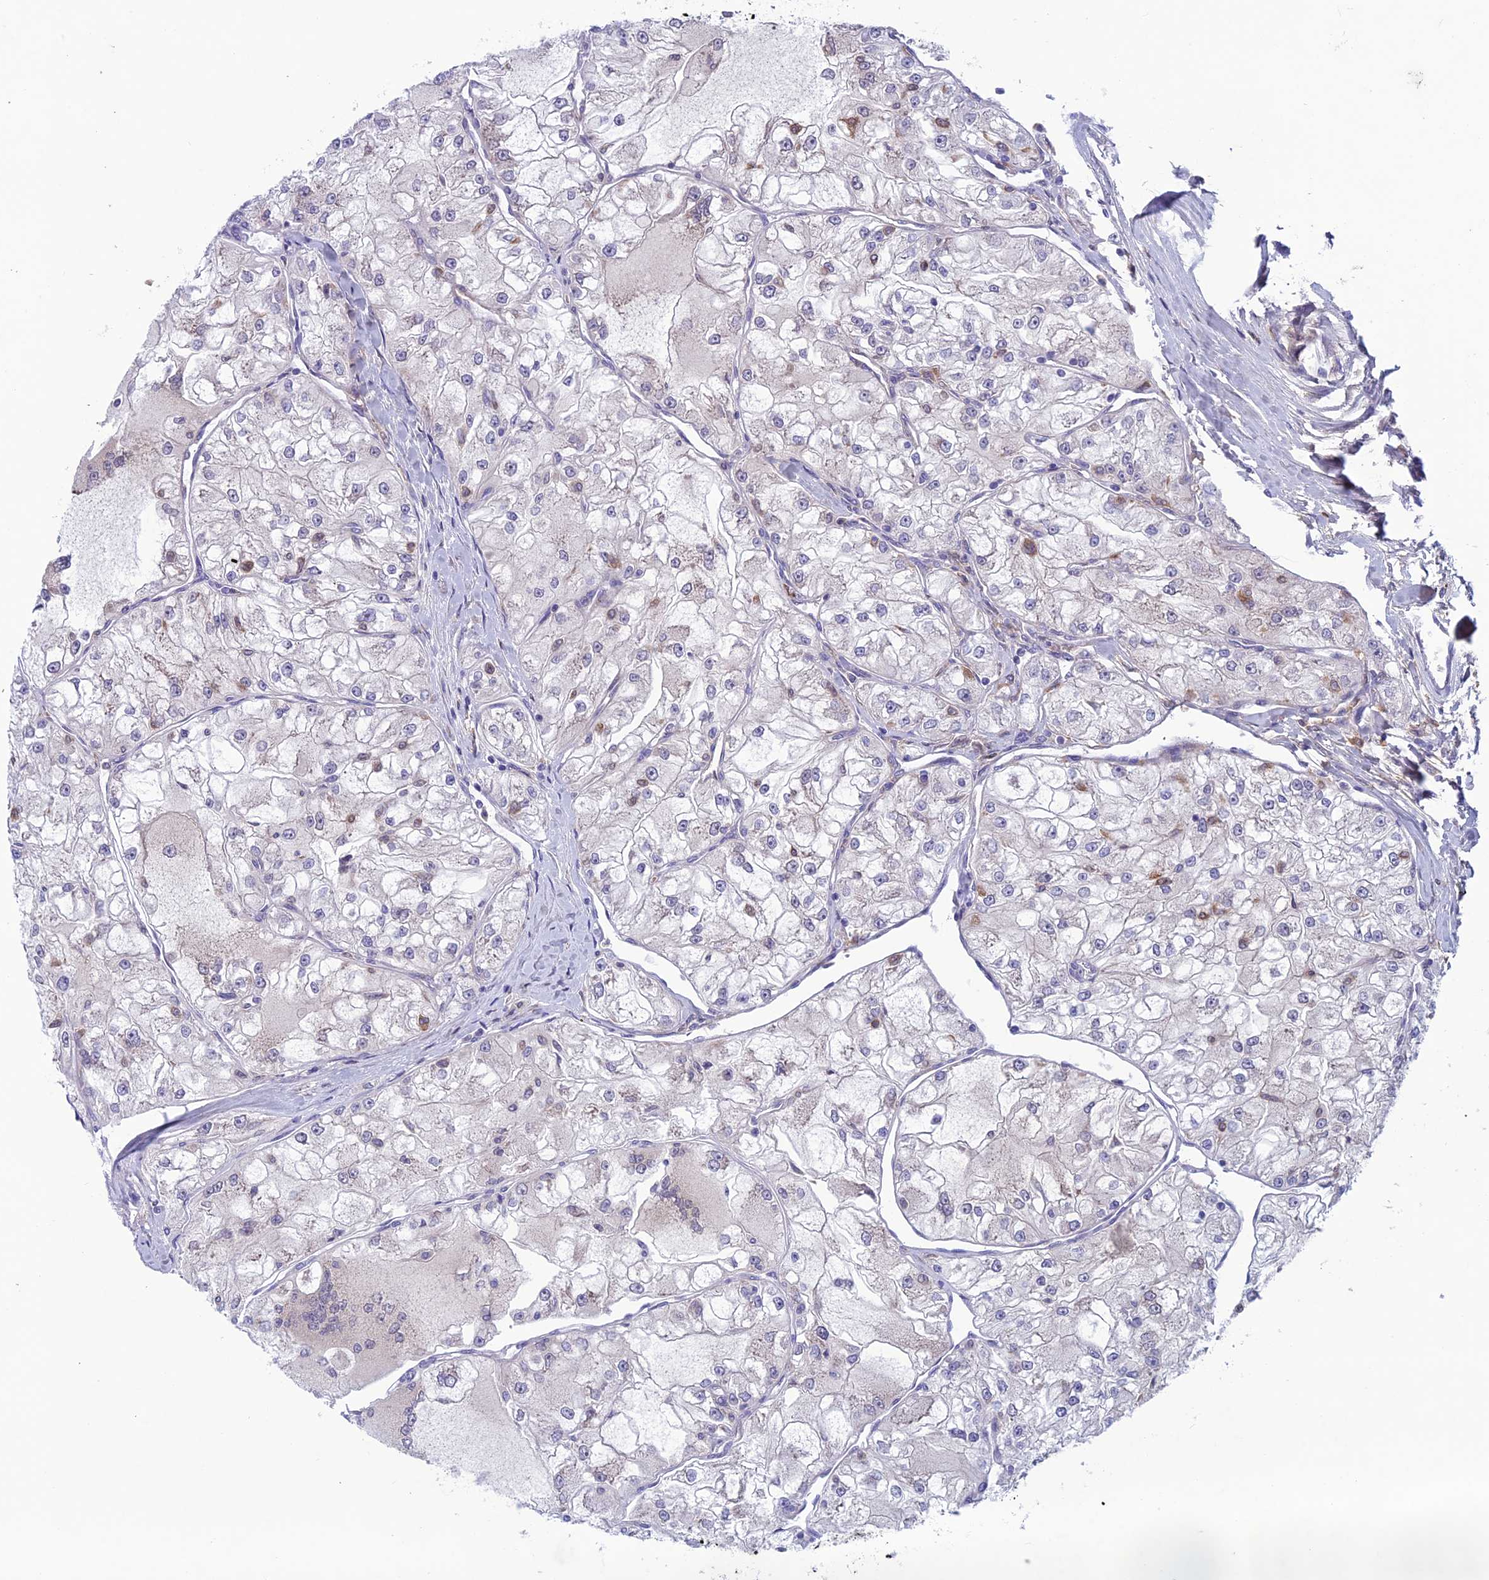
{"staining": {"intensity": "negative", "quantity": "none", "location": "none"}, "tissue": "renal cancer", "cell_type": "Tumor cells", "image_type": "cancer", "snomed": [{"axis": "morphology", "description": "Adenocarcinoma, NOS"}, {"axis": "topography", "description": "Kidney"}], "caption": "Tumor cells are negative for brown protein staining in renal cancer.", "gene": "MAST2", "patient": {"sex": "female", "age": 72}}